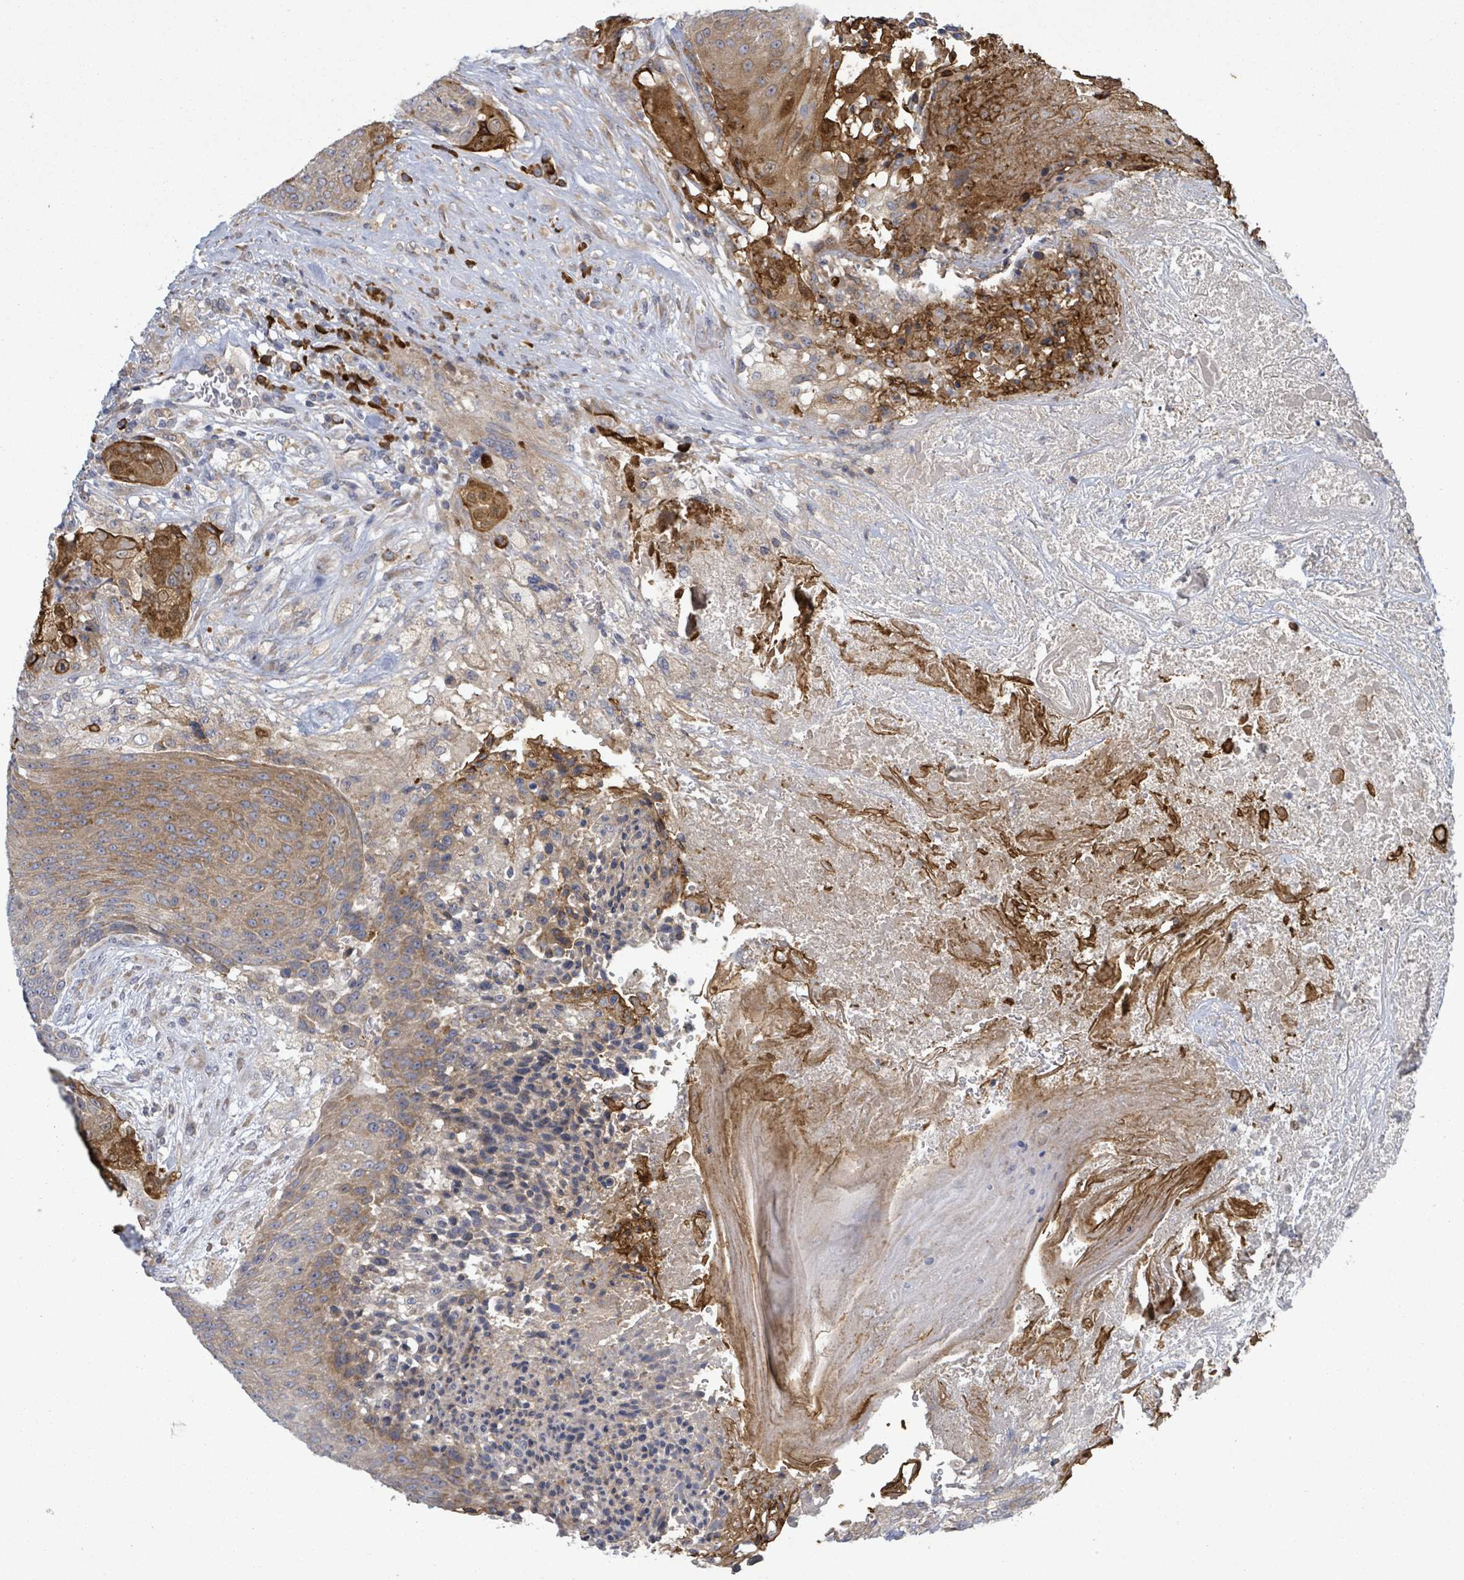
{"staining": {"intensity": "moderate", "quantity": "<25%", "location": "cytoplasmic/membranous"}, "tissue": "urothelial cancer", "cell_type": "Tumor cells", "image_type": "cancer", "snomed": [{"axis": "morphology", "description": "Urothelial carcinoma, High grade"}, {"axis": "topography", "description": "Urinary bladder"}], "caption": "Urothelial cancer stained for a protein displays moderate cytoplasmic/membranous positivity in tumor cells.", "gene": "ATP13A1", "patient": {"sex": "female", "age": 63}}